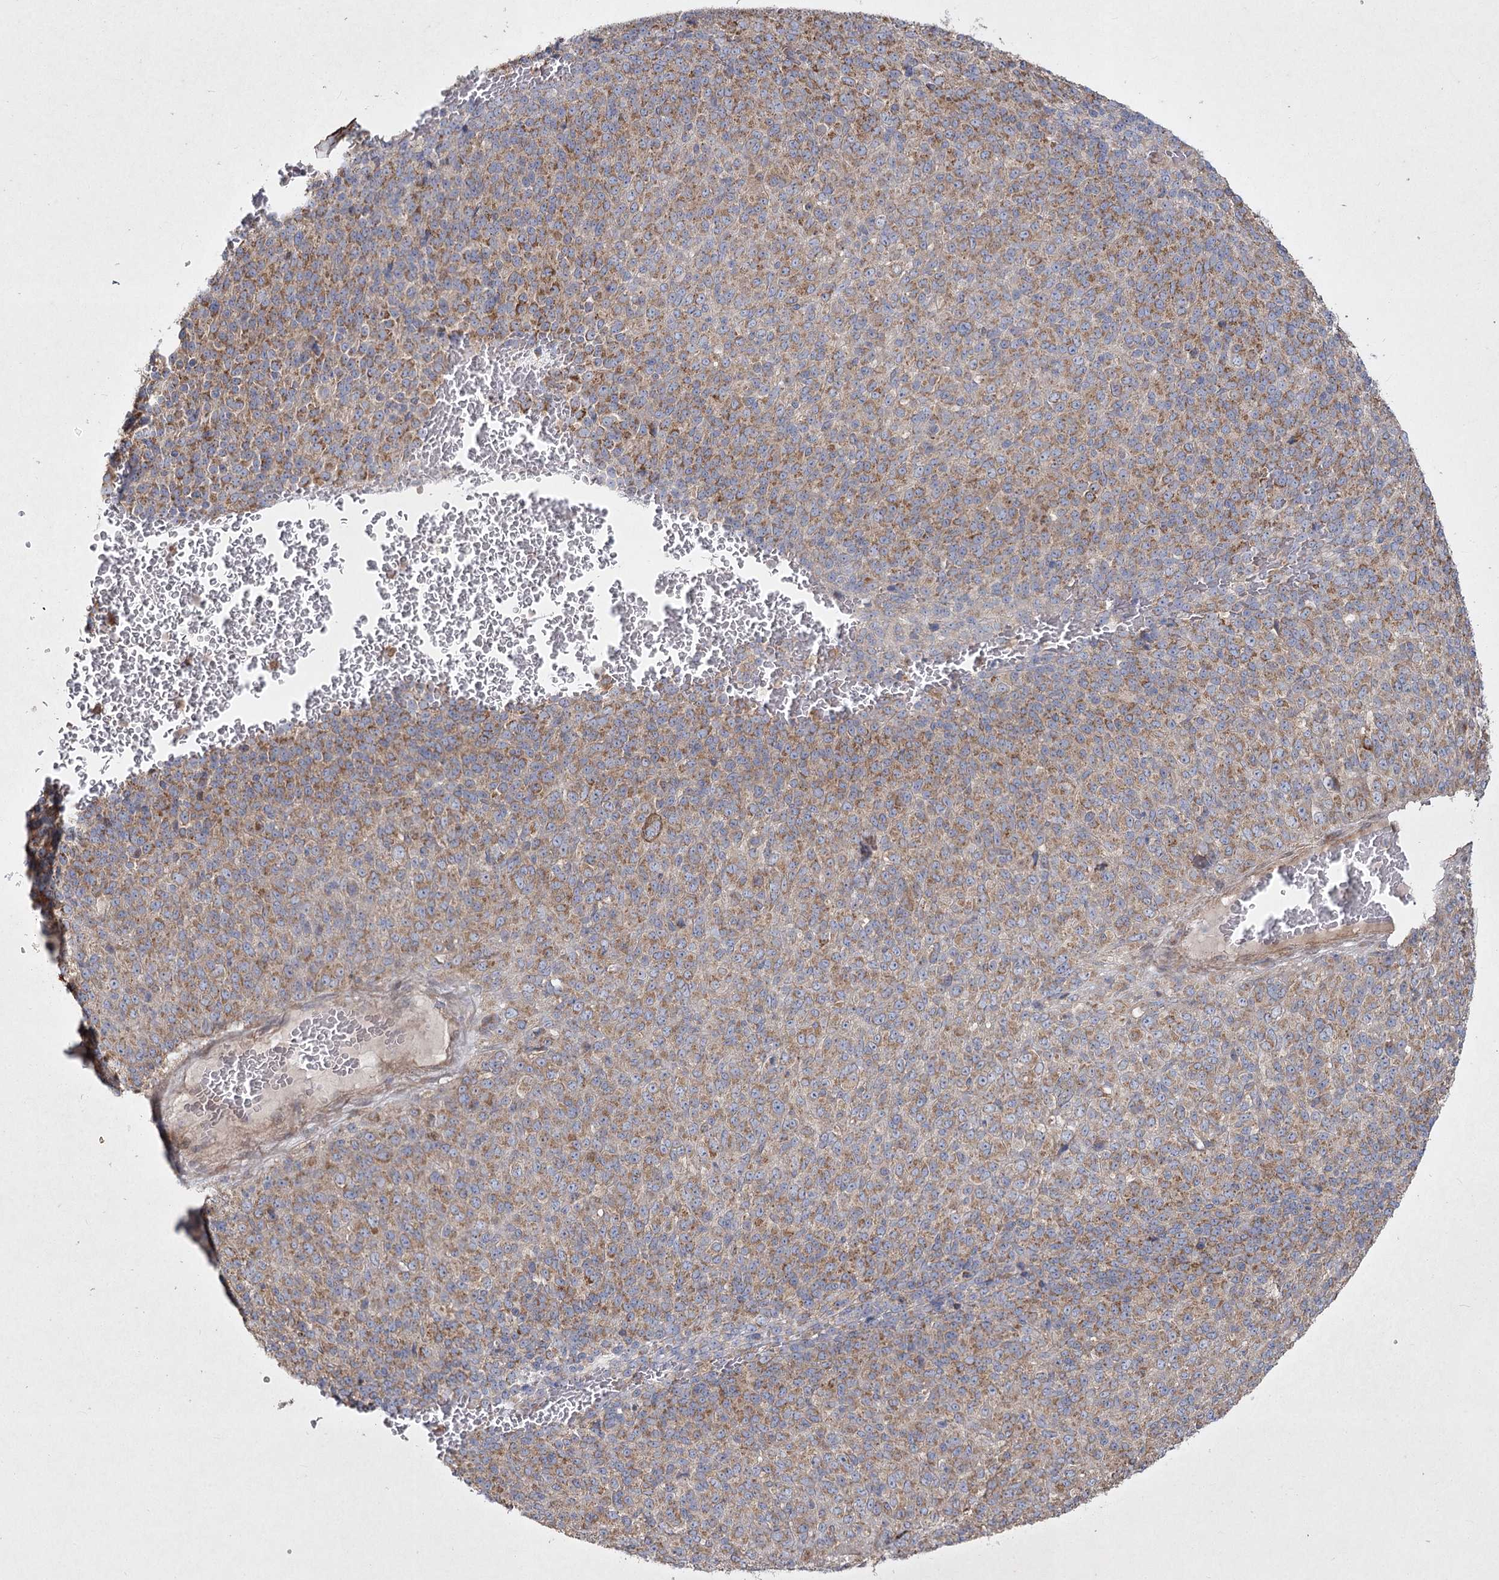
{"staining": {"intensity": "moderate", "quantity": ">75%", "location": "cytoplasmic/membranous"}, "tissue": "melanoma", "cell_type": "Tumor cells", "image_type": "cancer", "snomed": [{"axis": "morphology", "description": "Malignant melanoma, Metastatic site"}, {"axis": "topography", "description": "Brain"}], "caption": "Malignant melanoma (metastatic site) tissue exhibits moderate cytoplasmic/membranous staining in about >75% of tumor cells, visualized by immunohistochemistry.", "gene": "SH3TC1", "patient": {"sex": "female", "age": 56}}